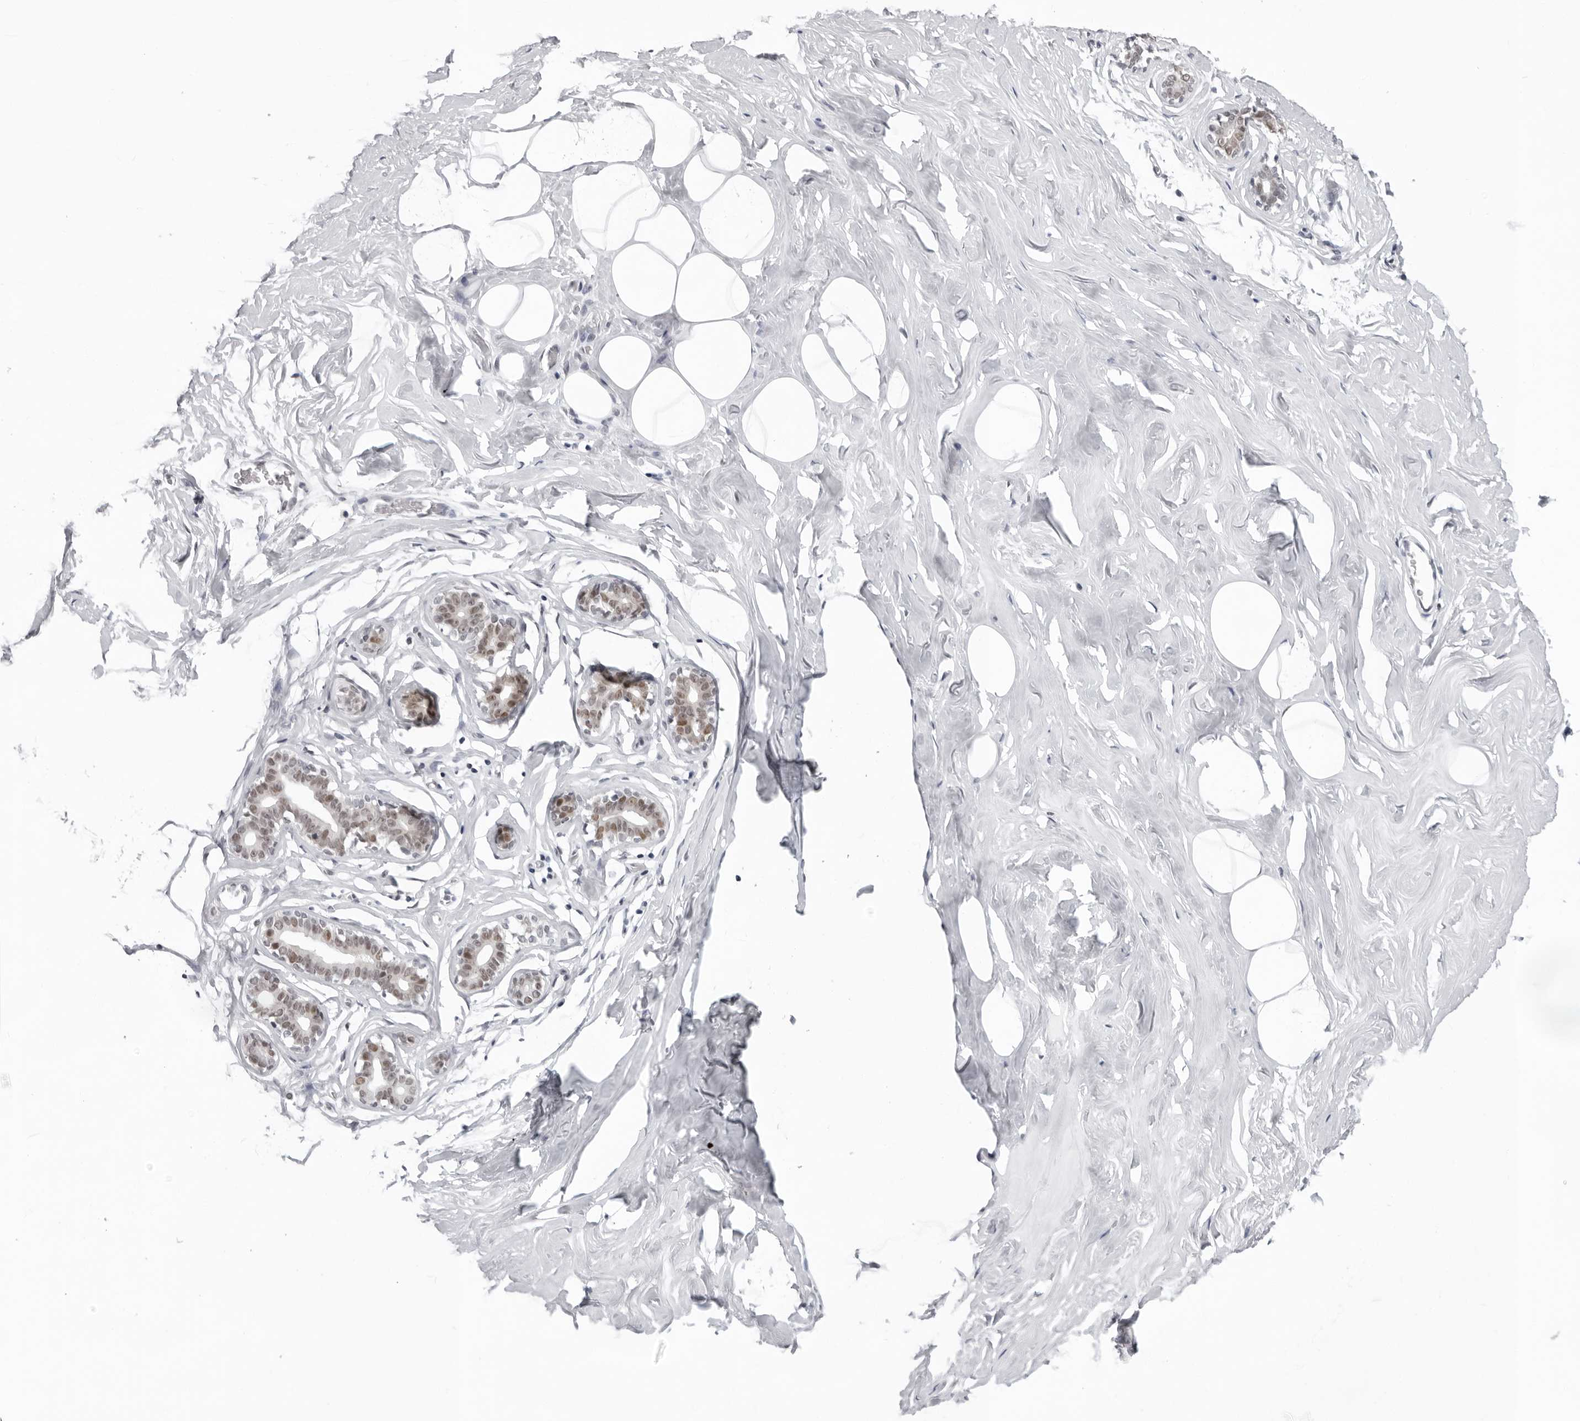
{"staining": {"intensity": "negative", "quantity": "none", "location": "none"}, "tissue": "adipose tissue", "cell_type": "Adipocytes", "image_type": "normal", "snomed": [{"axis": "morphology", "description": "Normal tissue, NOS"}, {"axis": "morphology", "description": "Fibrosis, NOS"}, {"axis": "topography", "description": "Breast"}, {"axis": "topography", "description": "Adipose tissue"}], "caption": "The photomicrograph reveals no staining of adipocytes in unremarkable adipose tissue. (DAB (3,3'-diaminobenzidine) immunohistochemistry (IHC) visualized using brightfield microscopy, high magnification).", "gene": "USP1", "patient": {"sex": "female", "age": 39}}